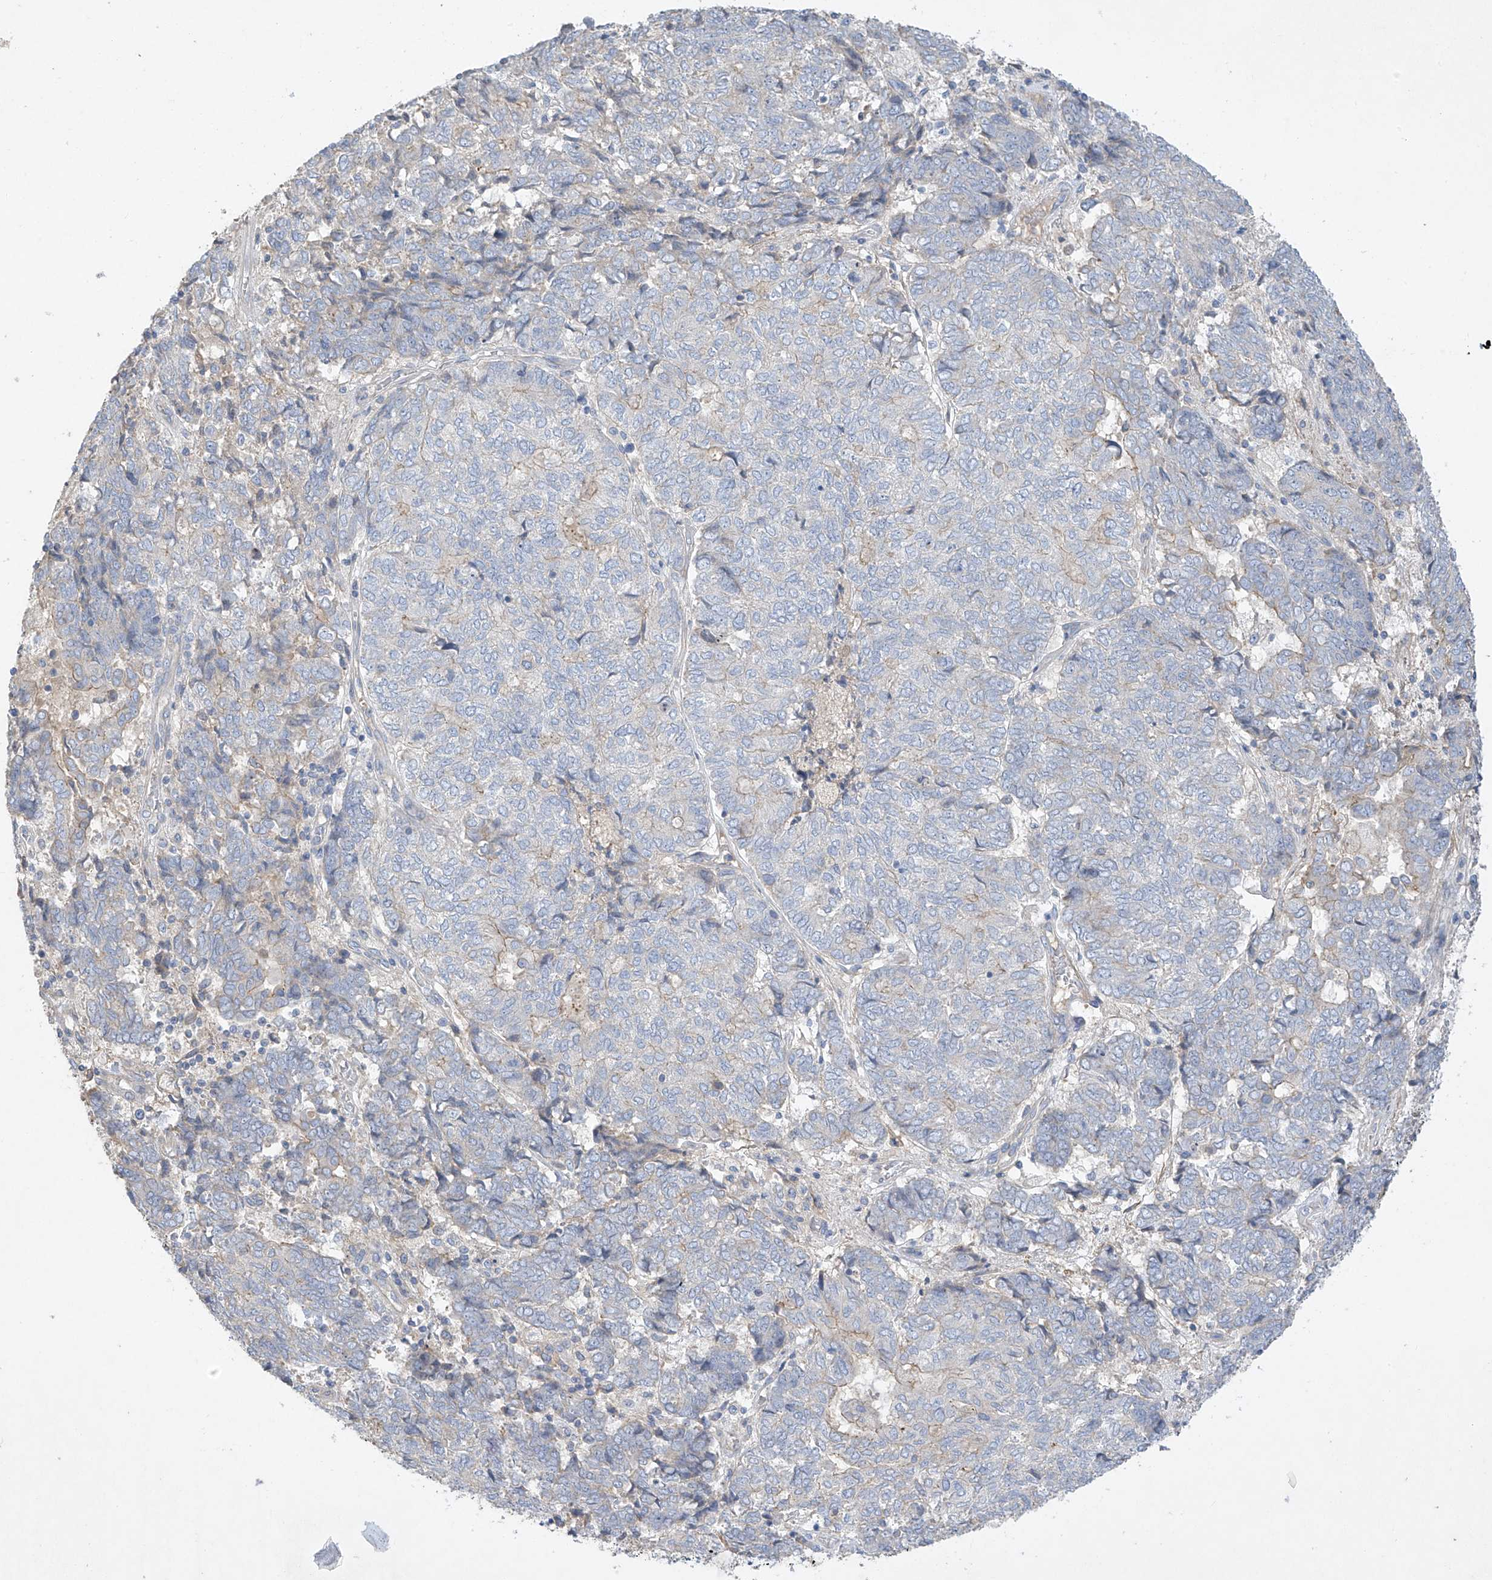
{"staining": {"intensity": "negative", "quantity": "none", "location": "none"}, "tissue": "endometrial cancer", "cell_type": "Tumor cells", "image_type": "cancer", "snomed": [{"axis": "morphology", "description": "Adenocarcinoma, NOS"}, {"axis": "topography", "description": "Endometrium"}], "caption": "DAB immunohistochemical staining of adenocarcinoma (endometrial) demonstrates no significant expression in tumor cells.", "gene": "PRSS12", "patient": {"sex": "female", "age": 80}}